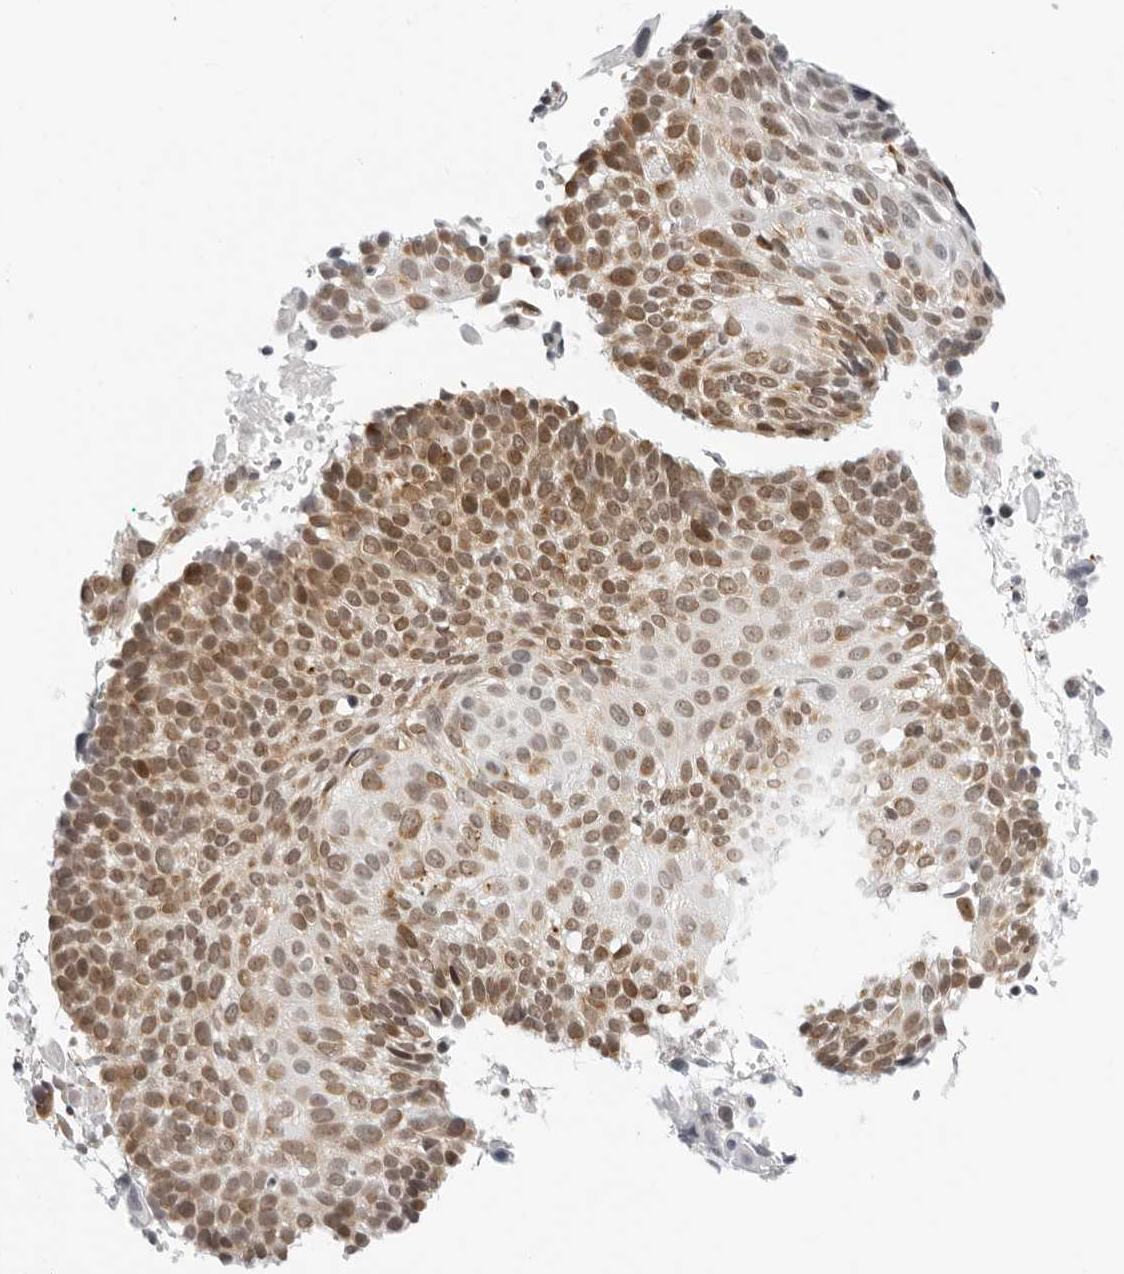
{"staining": {"intensity": "moderate", "quantity": ">75%", "location": "nuclear"}, "tissue": "cervical cancer", "cell_type": "Tumor cells", "image_type": "cancer", "snomed": [{"axis": "morphology", "description": "Squamous cell carcinoma, NOS"}, {"axis": "topography", "description": "Cervix"}], "caption": "Immunohistochemical staining of cervical cancer (squamous cell carcinoma) reveals medium levels of moderate nuclear staining in approximately >75% of tumor cells.", "gene": "MSH6", "patient": {"sex": "female", "age": 74}}